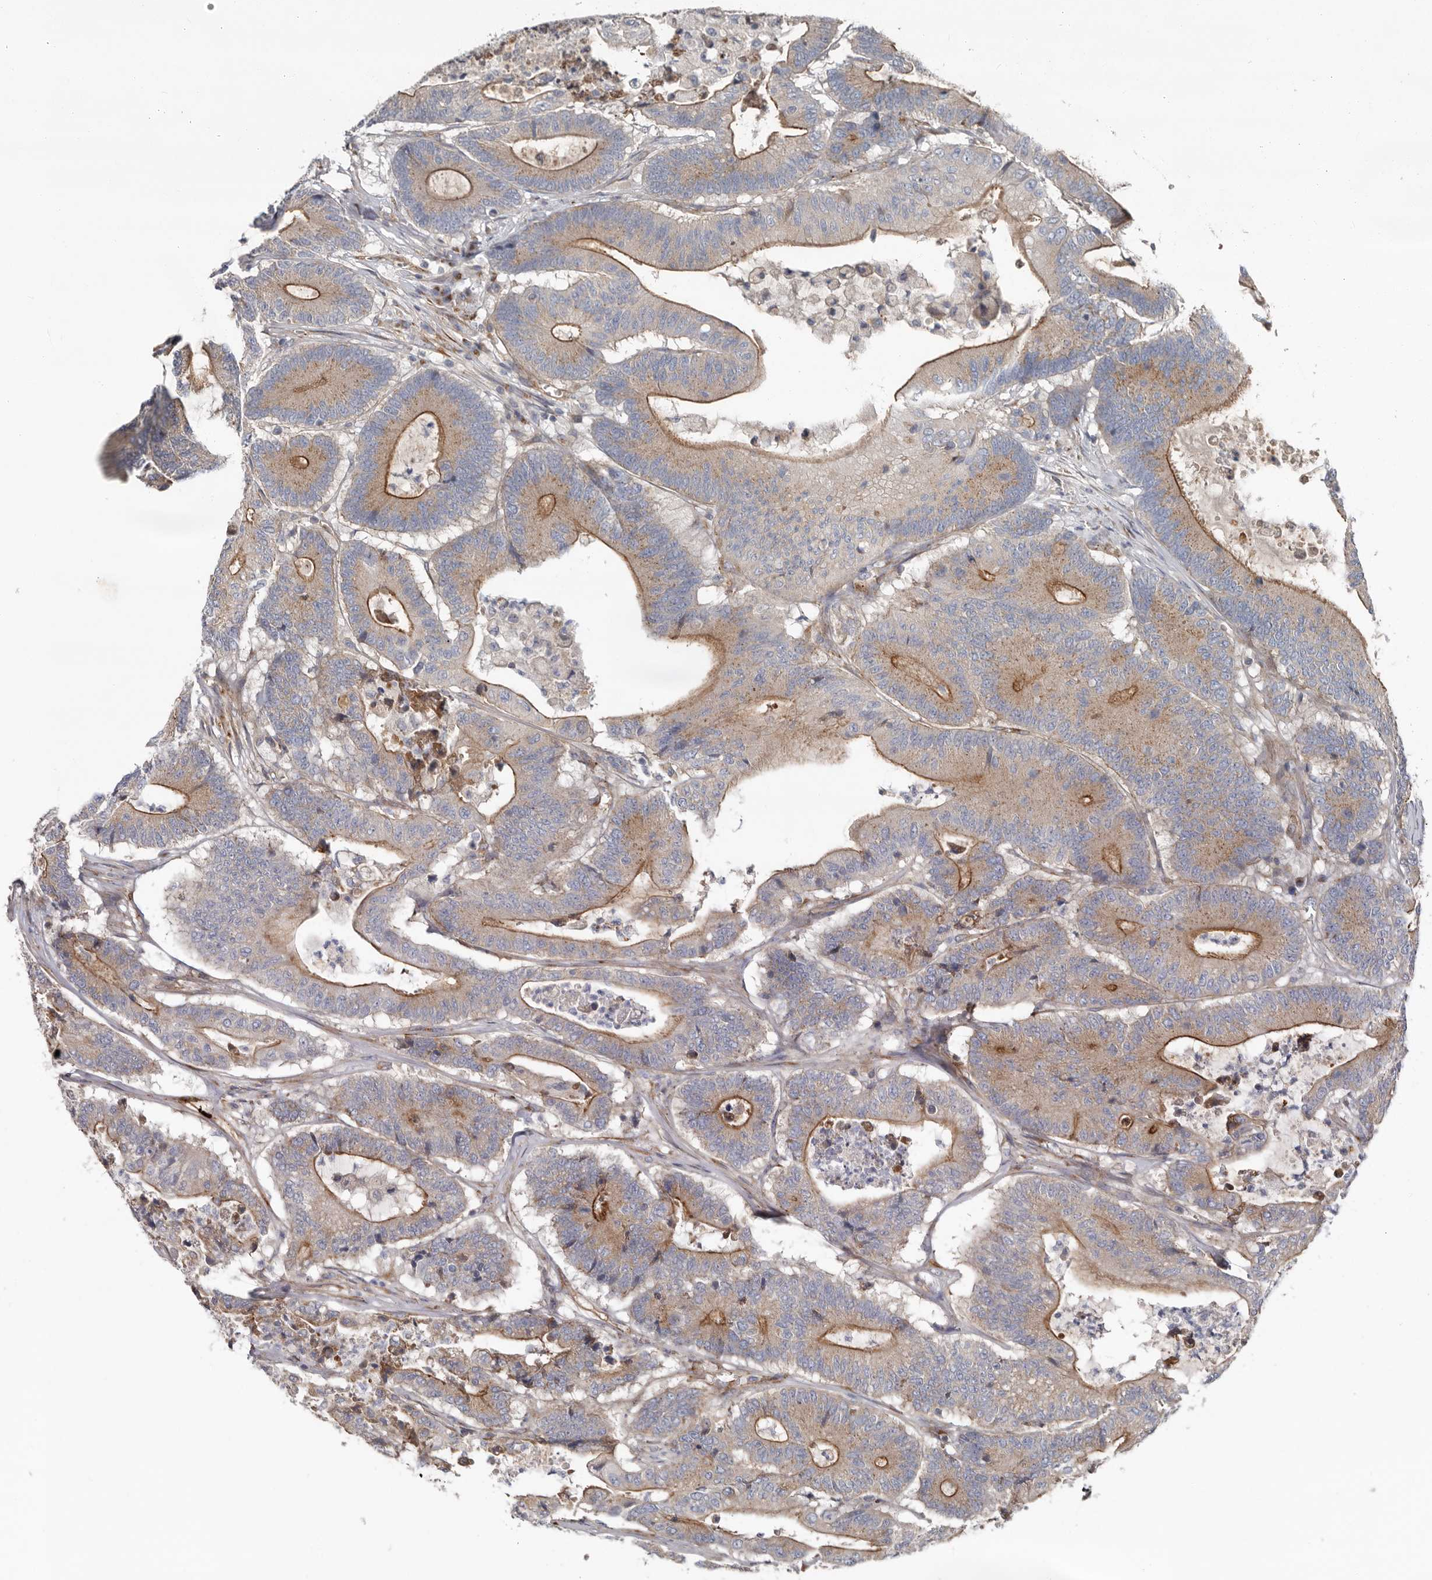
{"staining": {"intensity": "moderate", "quantity": ">75%", "location": "cytoplasmic/membranous"}, "tissue": "colorectal cancer", "cell_type": "Tumor cells", "image_type": "cancer", "snomed": [{"axis": "morphology", "description": "Adenocarcinoma, NOS"}, {"axis": "topography", "description": "Colon"}], "caption": "Immunohistochemical staining of colorectal adenocarcinoma exhibits medium levels of moderate cytoplasmic/membranous protein expression in approximately >75% of tumor cells. Nuclei are stained in blue.", "gene": "LUZP1", "patient": {"sex": "female", "age": 84}}